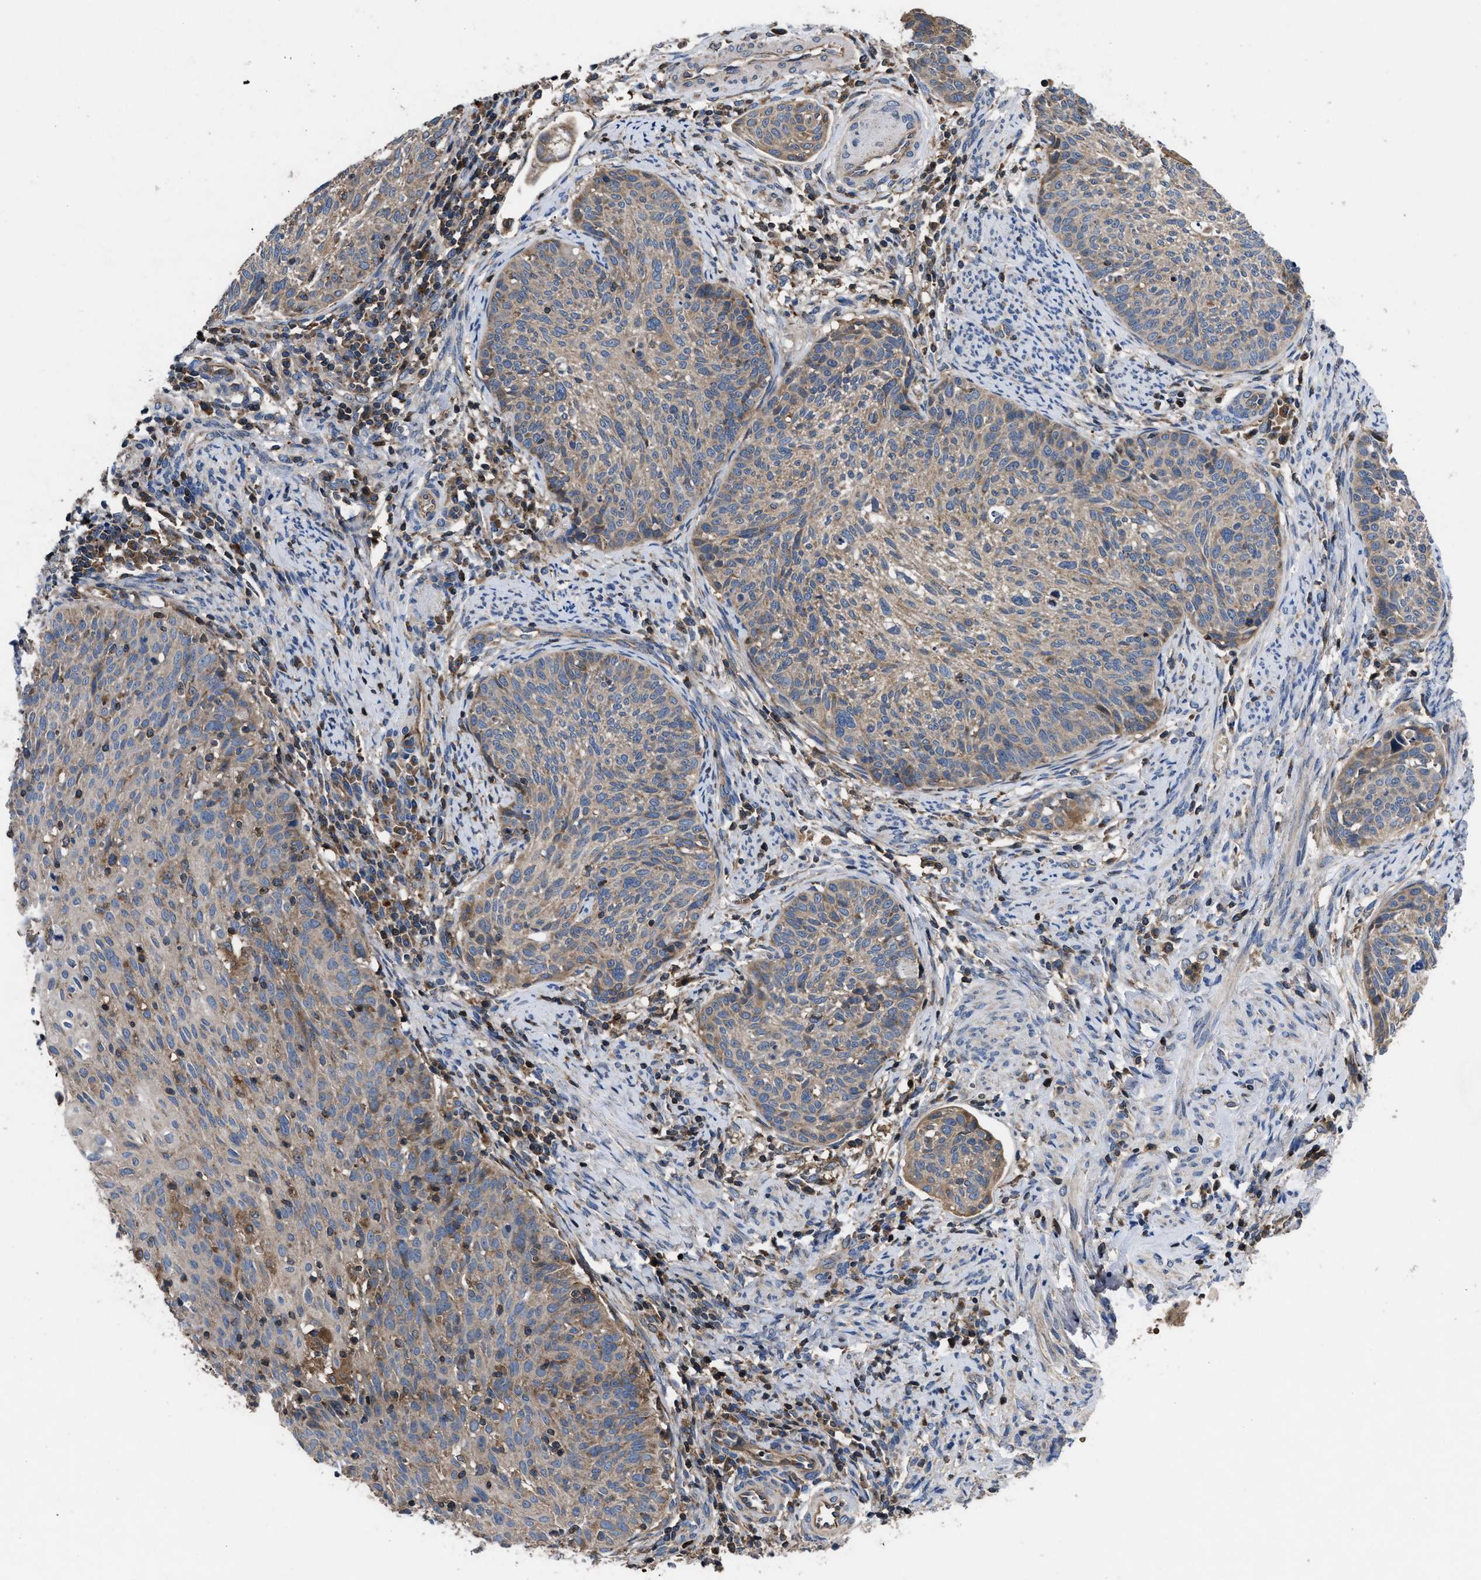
{"staining": {"intensity": "moderate", "quantity": ">75%", "location": "cytoplasmic/membranous"}, "tissue": "cervical cancer", "cell_type": "Tumor cells", "image_type": "cancer", "snomed": [{"axis": "morphology", "description": "Squamous cell carcinoma, NOS"}, {"axis": "topography", "description": "Cervix"}], "caption": "Immunohistochemistry micrograph of neoplastic tissue: human cervical squamous cell carcinoma stained using immunohistochemistry exhibits medium levels of moderate protein expression localized specifically in the cytoplasmic/membranous of tumor cells, appearing as a cytoplasmic/membranous brown color.", "gene": "YBEY", "patient": {"sex": "female", "age": 70}}